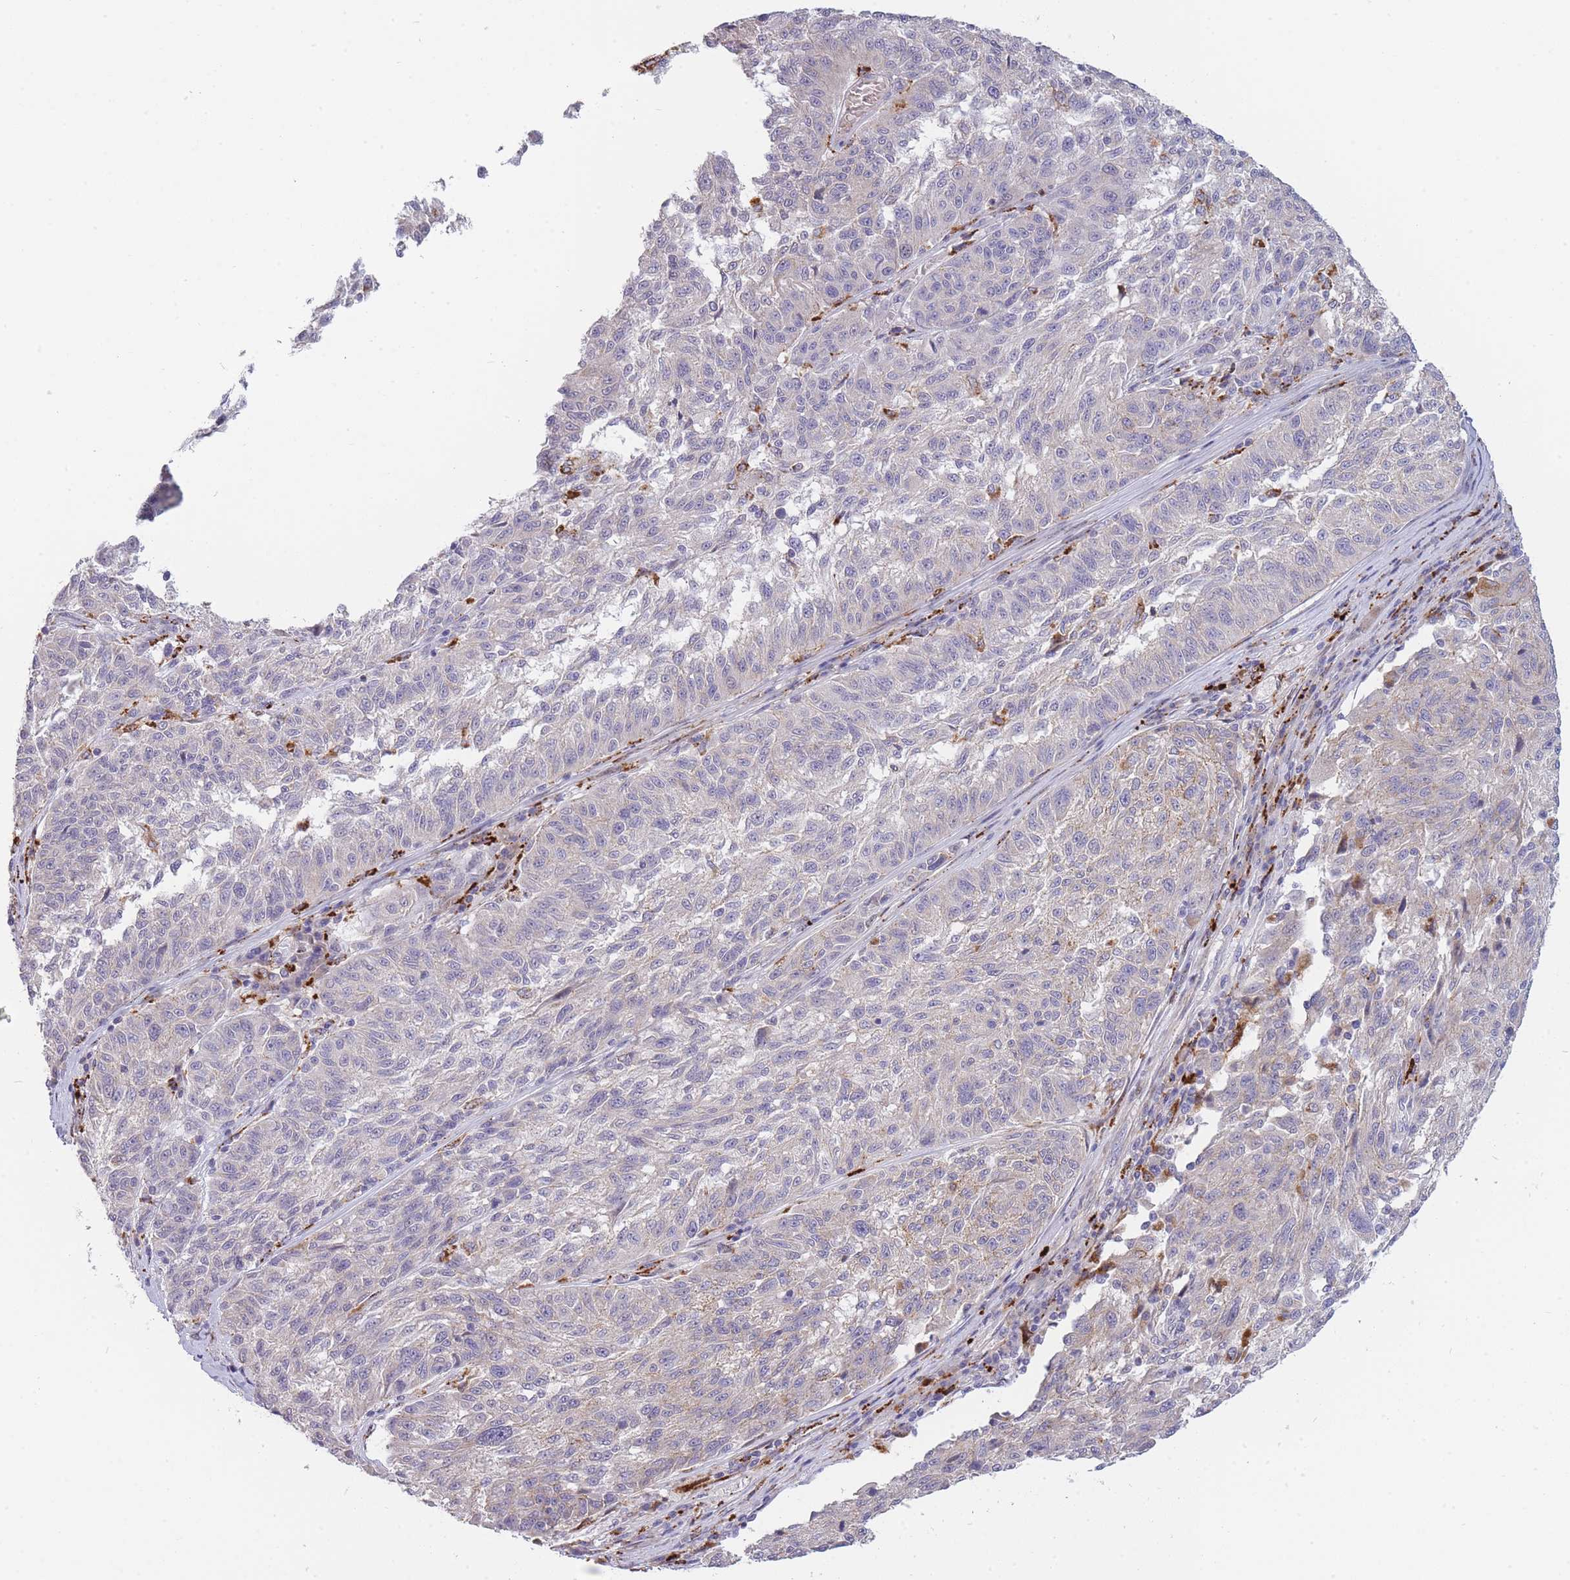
{"staining": {"intensity": "negative", "quantity": "none", "location": "none"}, "tissue": "melanoma", "cell_type": "Tumor cells", "image_type": "cancer", "snomed": [{"axis": "morphology", "description": "Malignant melanoma, NOS"}, {"axis": "topography", "description": "Skin"}], "caption": "A micrograph of human malignant melanoma is negative for staining in tumor cells. Brightfield microscopy of immunohistochemistry stained with DAB (3,3'-diaminobenzidine) (brown) and hematoxylin (blue), captured at high magnification.", "gene": "TRIM61", "patient": {"sex": "male", "age": 53}}